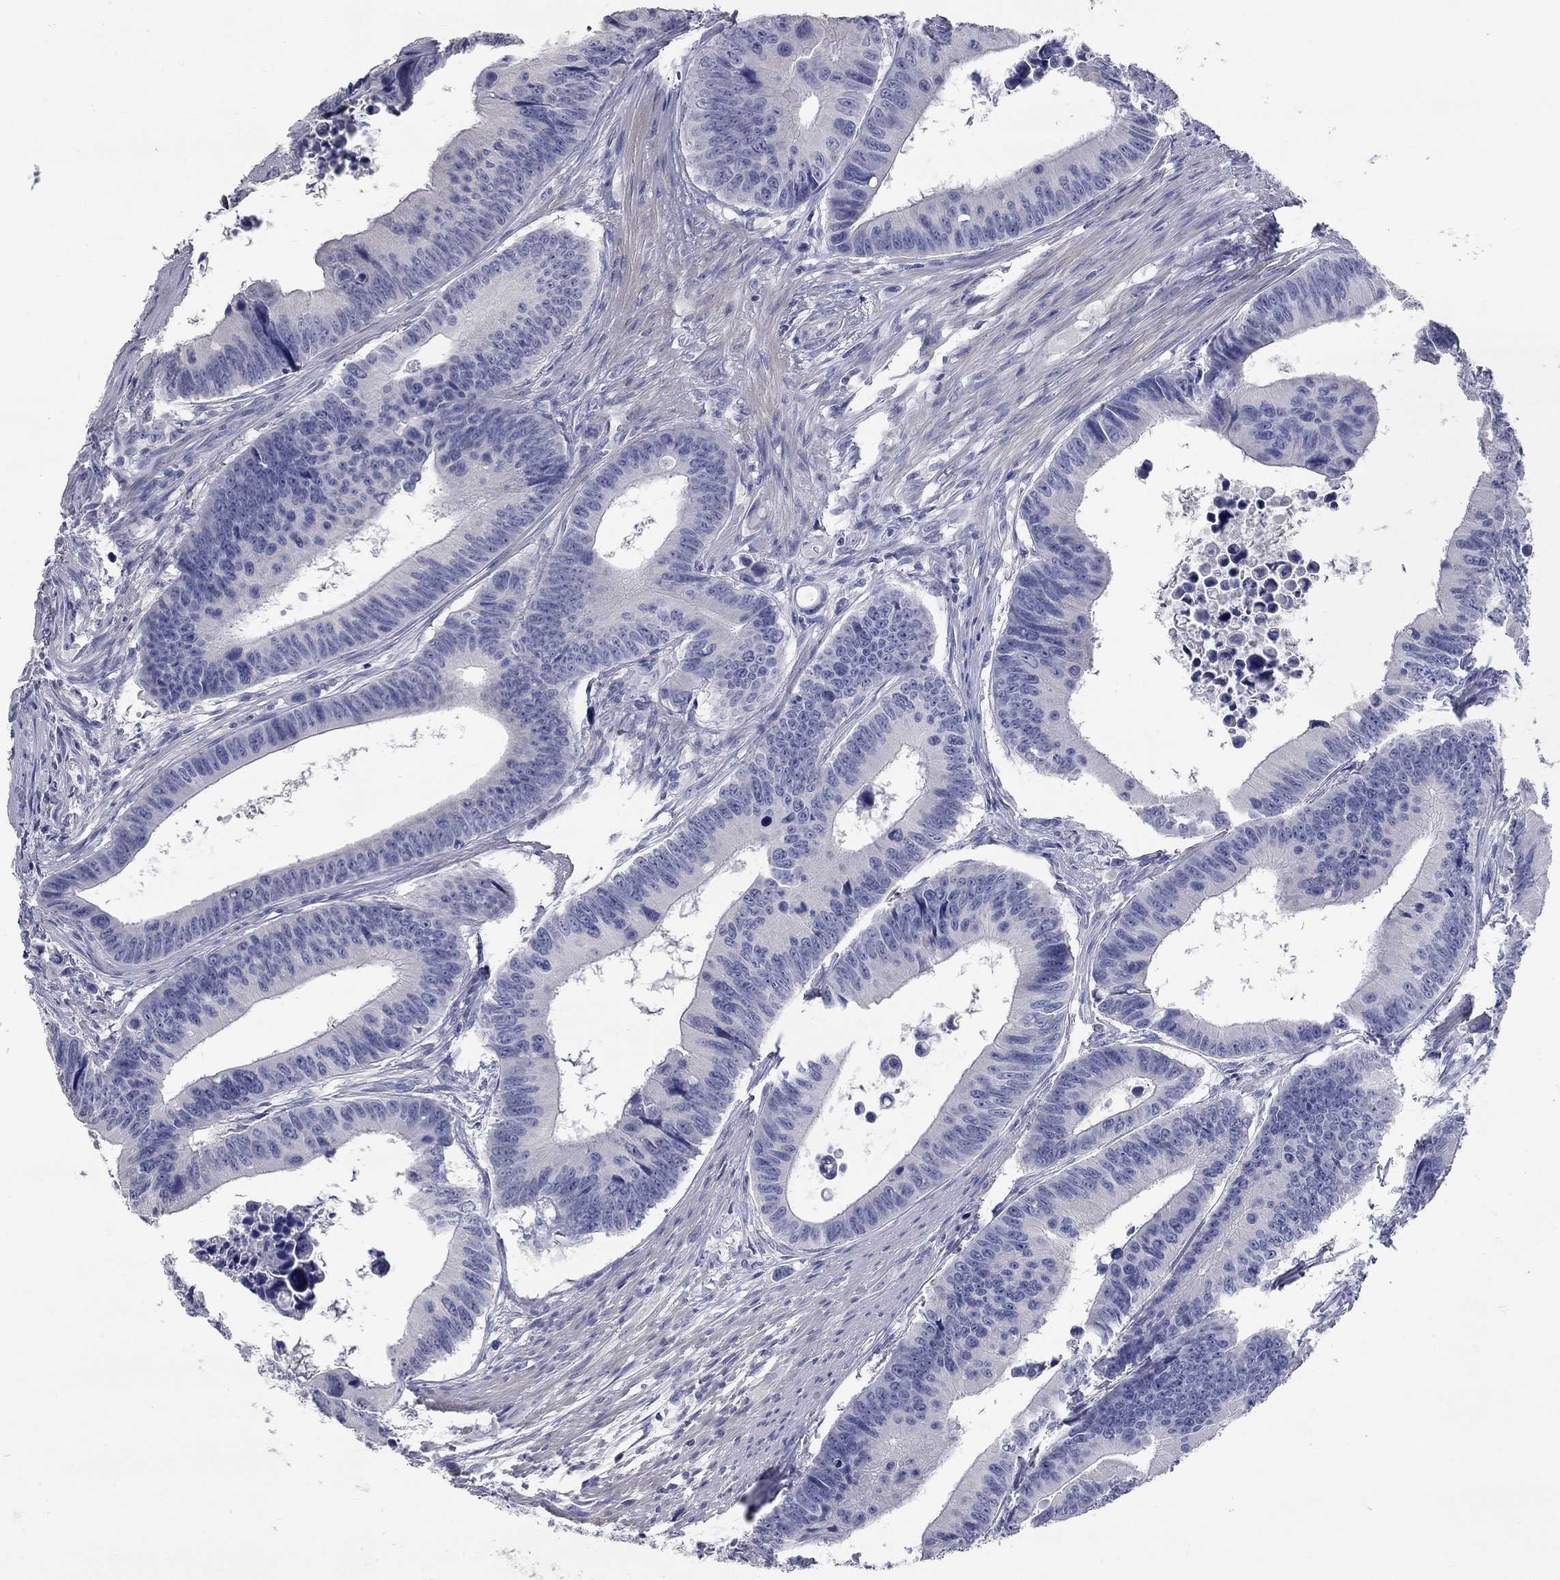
{"staining": {"intensity": "negative", "quantity": "none", "location": "none"}, "tissue": "colorectal cancer", "cell_type": "Tumor cells", "image_type": "cancer", "snomed": [{"axis": "morphology", "description": "Adenocarcinoma, NOS"}, {"axis": "topography", "description": "Colon"}], "caption": "Colorectal cancer (adenocarcinoma) stained for a protein using immunohistochemistry shows no positivity tumor cells.", "gene": "SYT12", "patient": {"sex": "female", "age": 87}}